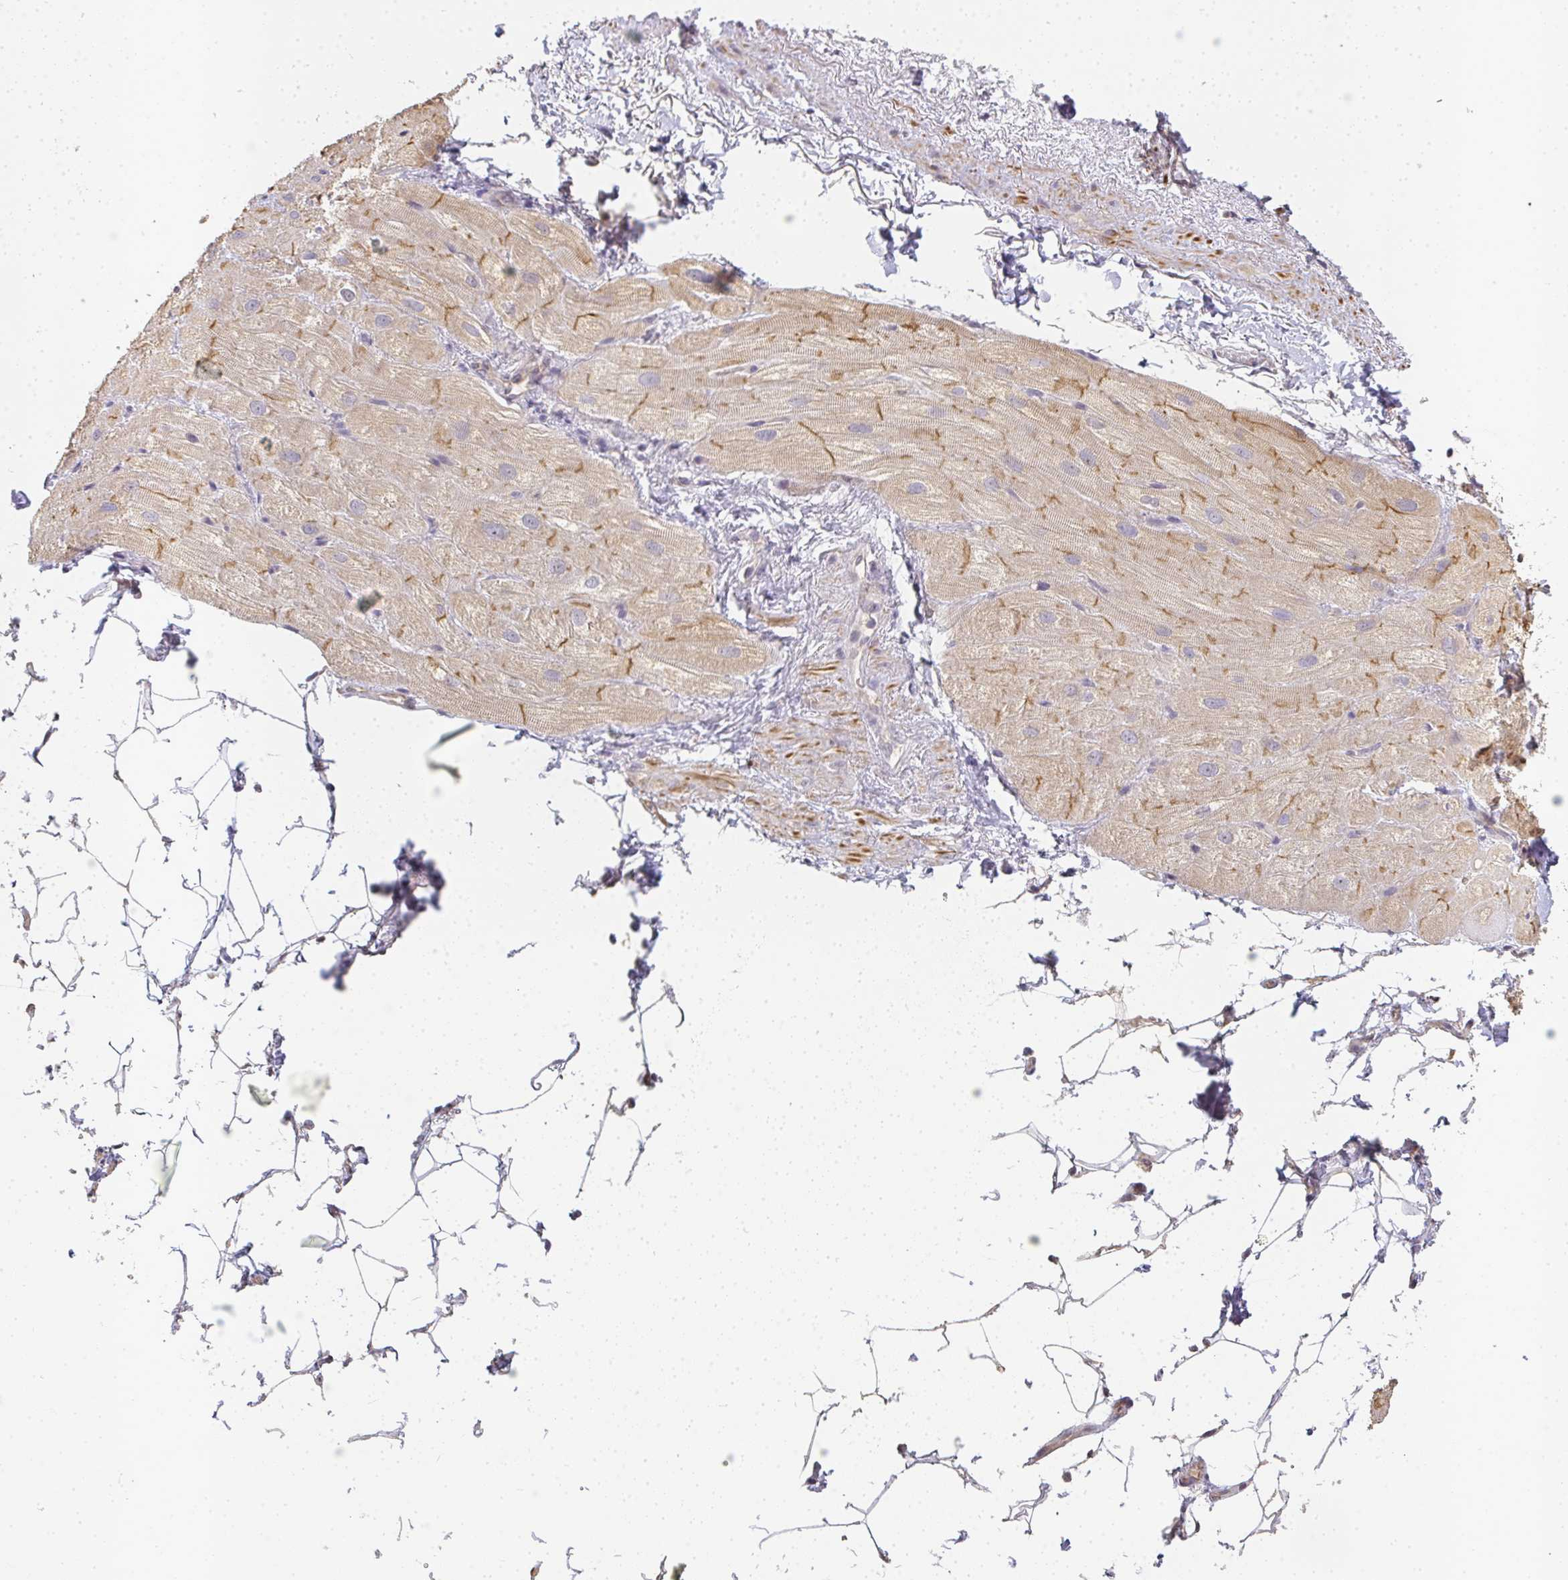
{"staining": {"intensity": "weak", "quantity": "25%-75%", "location": "cytoplasmic/membranous"}, "tissue": "heart muscle", "cell_type": "Cardiomyocytes", "image_type": "normal", "snomed": [{"axis": "morphology", "description": "Normal tissue, NOS"}, {"axis": "topography", "description": "Heart"}], "caption": "Protein staining exhibits weak cytoplasmic/membranous expression in about 25%-75% of cardiomyocytes in normal heart muscle.", "gene": "SLC35B3", "patient": {"sex": "male", "age": 62}}